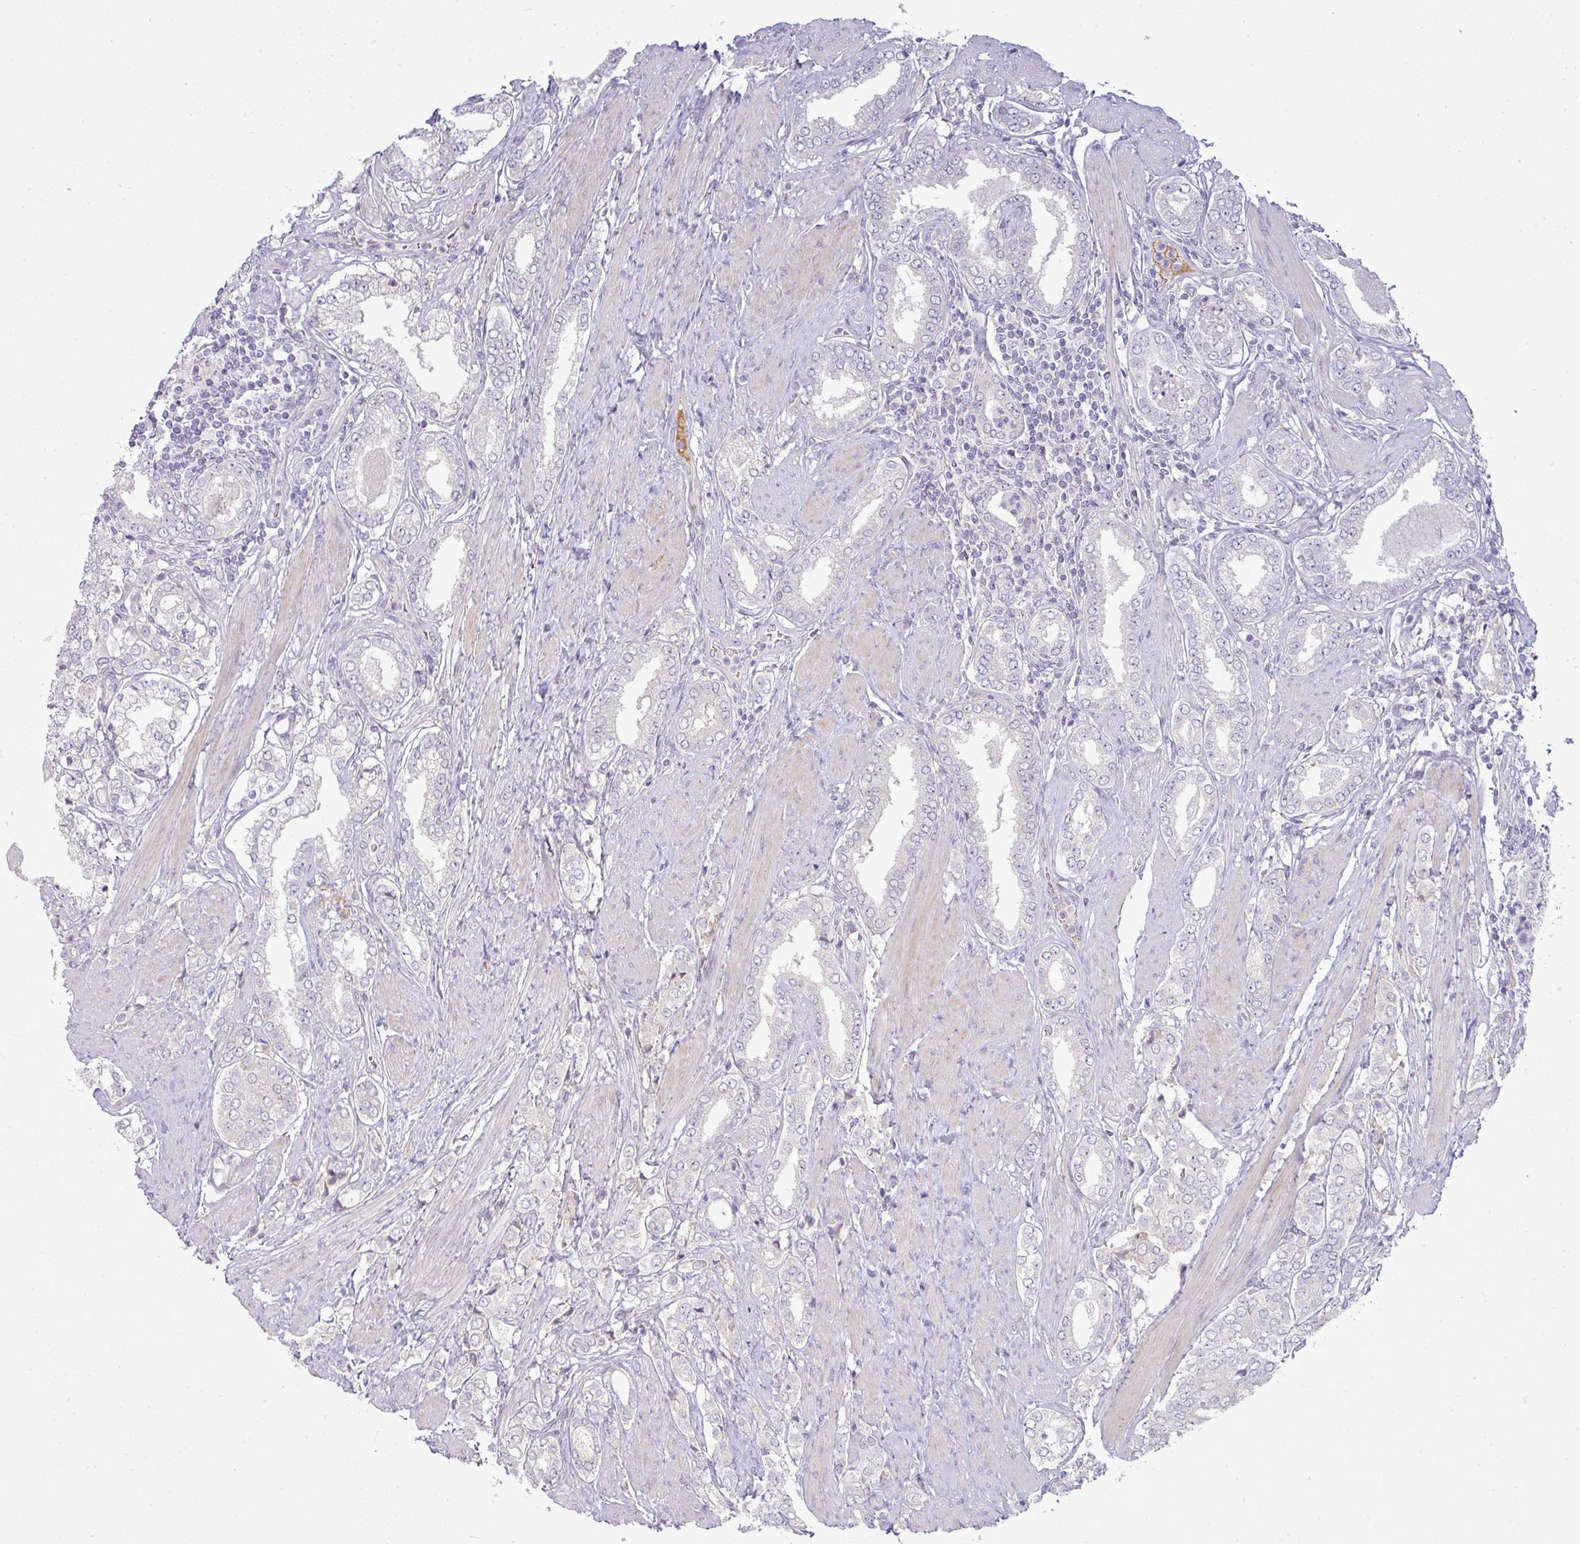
{"staining": {"intensity": "negative", "quantity": "none", "location": "none"}, "tissue": "prostate cancer", "cell_type": "Tumor cells", "image_type": "cancer", "snomed": [{"axis": "morphology", "description": "Adenocarcinoma, High grade"}, {"axis": "topography", "description": "Prostate"}], "caption": "Tumor cells show no significant protein expression in prostate adenocarcinoma (high-grade).", "gene": "APOM", "patient": {"sex": "male", "age": 71}}